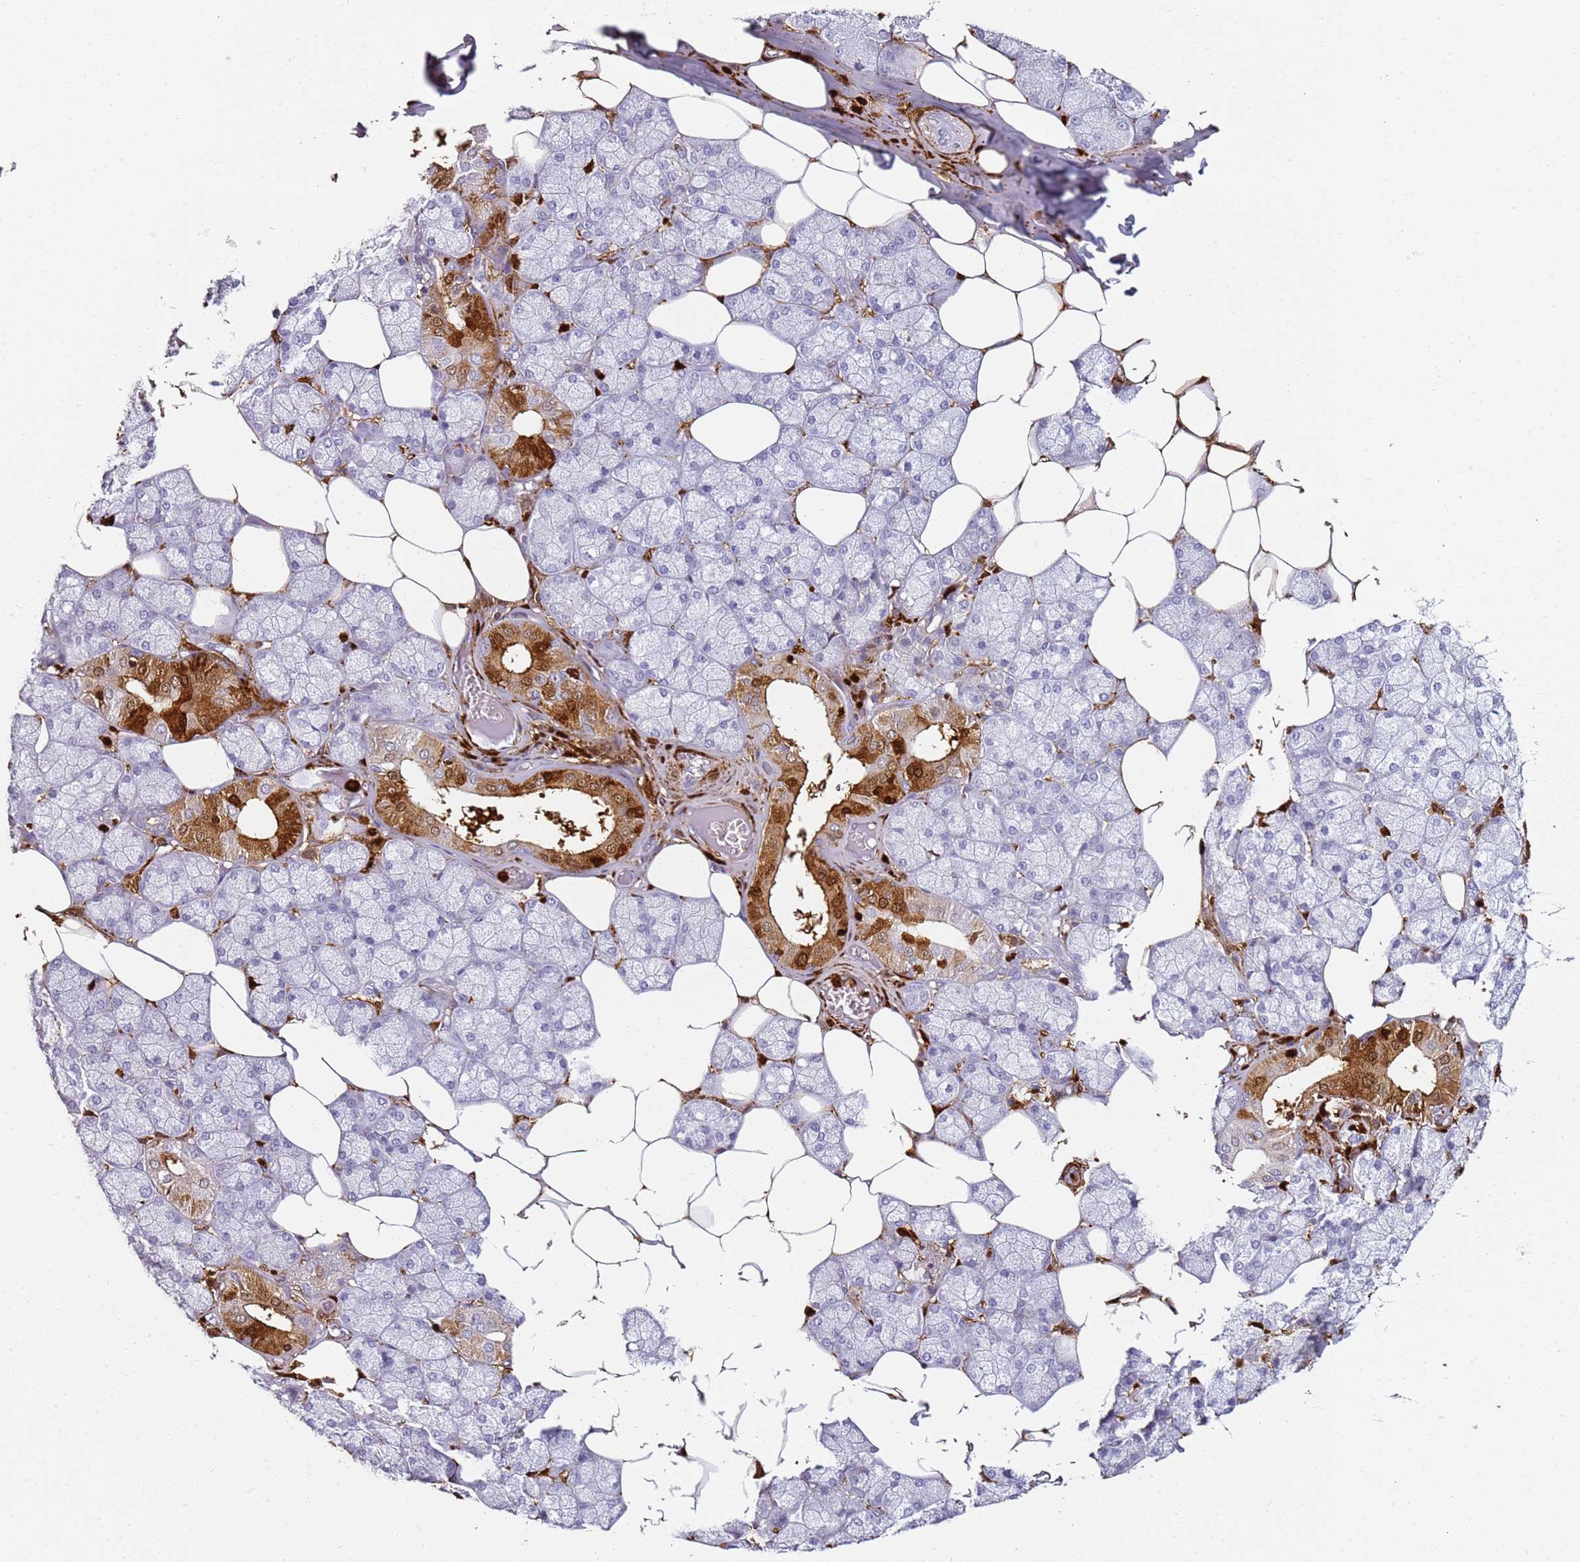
{"staining": {"intensity": "moderate", "quantity": "<25%", "location": "cytoplasmic/membranous,nuclear"}, "tissue": "salivary gland", "cell_type": "Glandular cells", "image_type": "normal", "snomed": [{"axis": "morphology", "description": "Normal tissue, NOS"}, {"axis": "topography", "description": "Salivary gland"}], "caption": "Glandular cells exhibit moderate cytoplasmic/membranous,nuclear expression in about <25% of cells in unremarkable salivary gland. Nuclei are stained in blue.", "gene": "S100A4", "patient": {"sex": "male", "age": 62}}